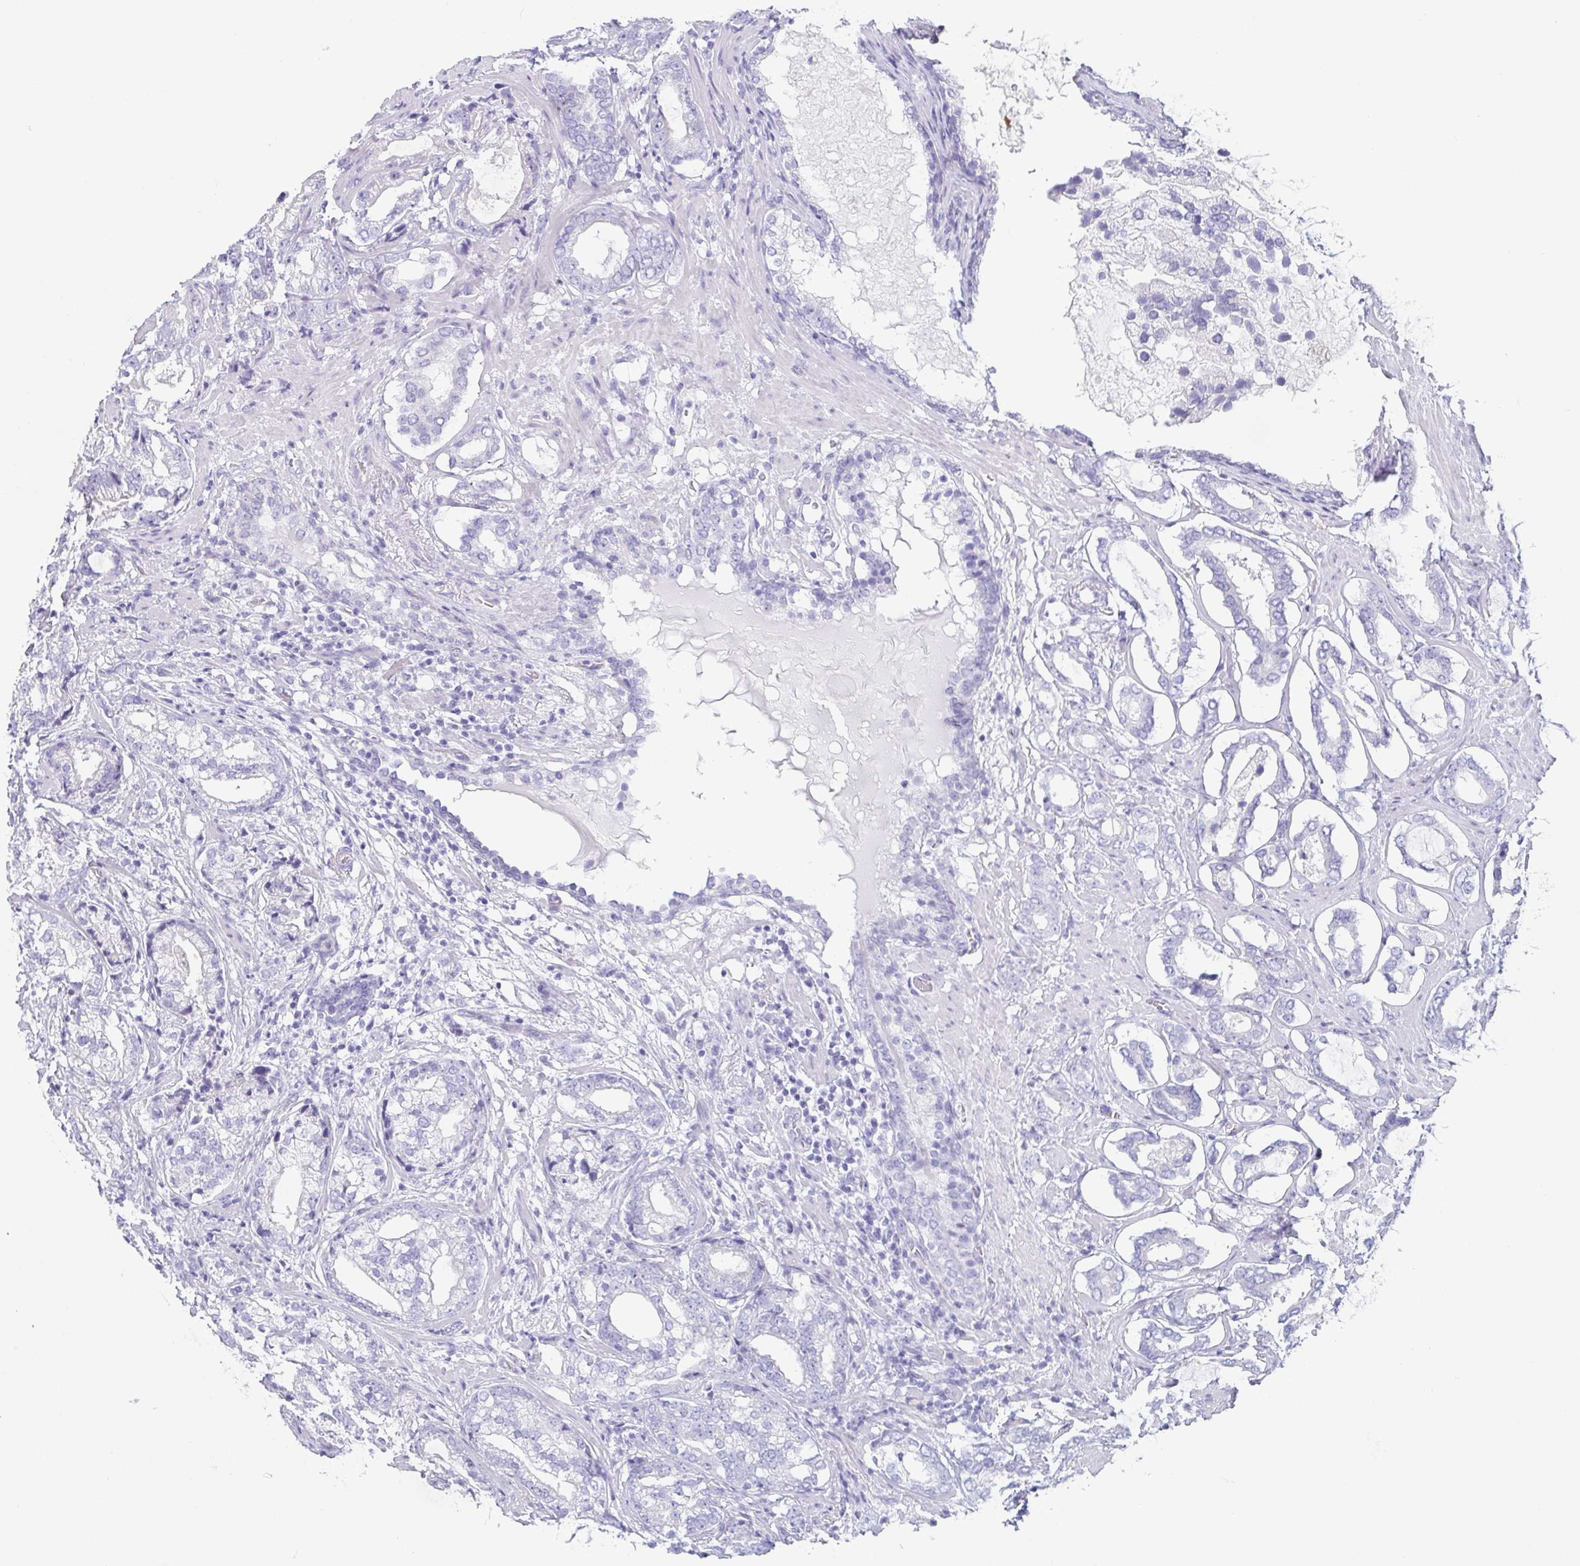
{"staining": {"intensity": "negative", "quantity": "none", "location": "none"}, "tissue": "prostate cancer", "cell_type": "Tumor cells", "image_type": "cancer", "snomed": [{"axis": "morphology", "description": "Adenocarcinoma, High grade"}, {"axis": "topography", "description": "Prostate"}], "caption": "The photomicrograph reveals no staining of tumor cells in prostate cancer (adenocarcinoma (high-grade)).", "gene": "PRR27", "patient": {"sex": "male", "age": 75}}